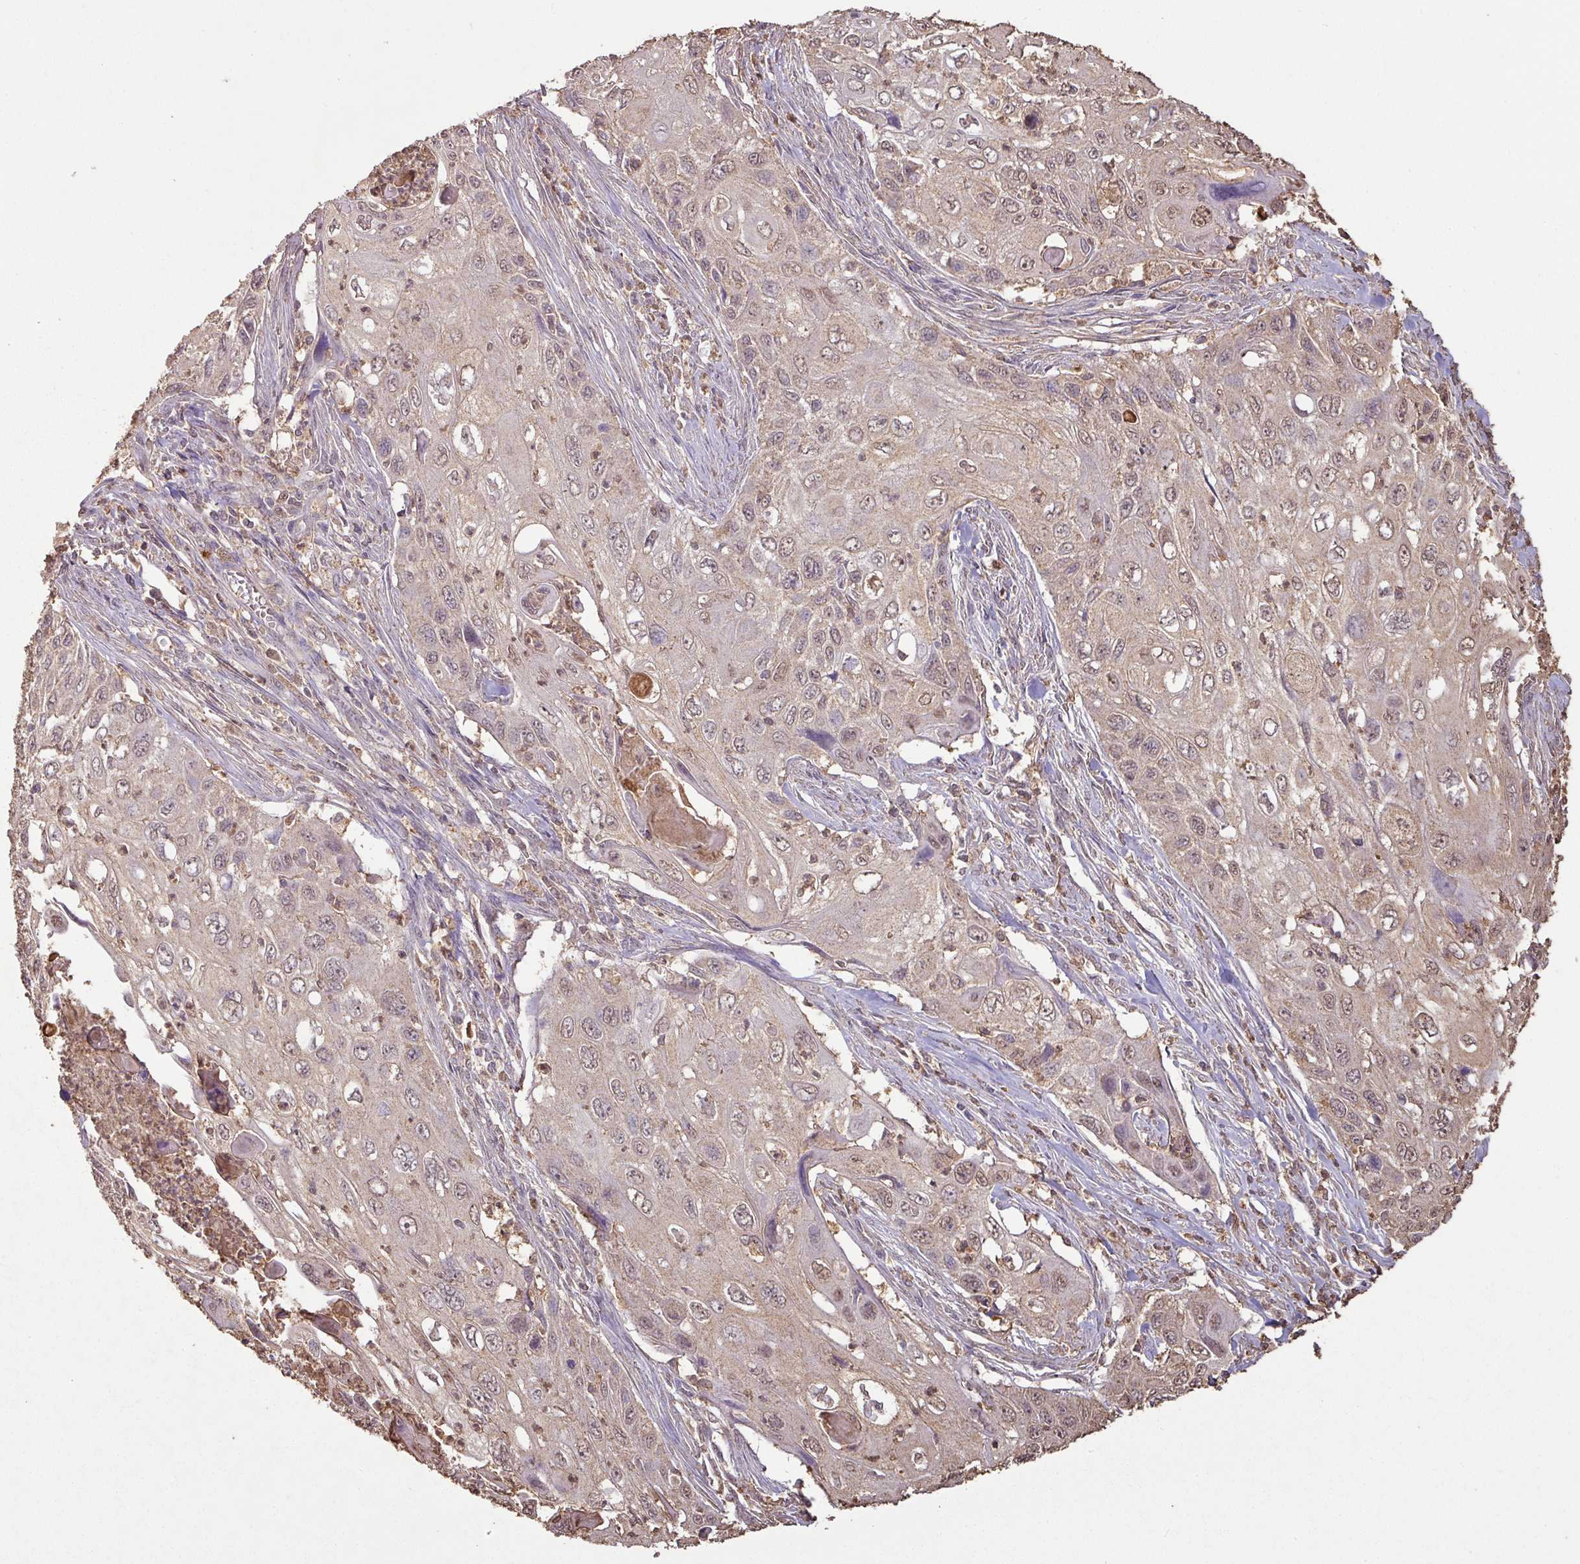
{"staining": {"intensity": "weak", "quantity": "25%-75%", "location": "cytoplasmic/membranous,nuclear"}, "tissue": "cervical cancer", "cell_type": "Tumor cells", "image_type": "cancer", "snomed": [{"axis": "morphology", "description": "Squamous cell carcinoma, NOS"}, {"axis": "topography", "description": "Cervix"}], "caption": "About 25%-75% of tumor cells in human squamous cell carcinoma (cervical) show weak cytoplasmic/membranous and nuclear protein staining as visualized by brown immunohistochemical staining.", "gene": "ATAT1", "patient": {"sex": "female", "age": 70}}